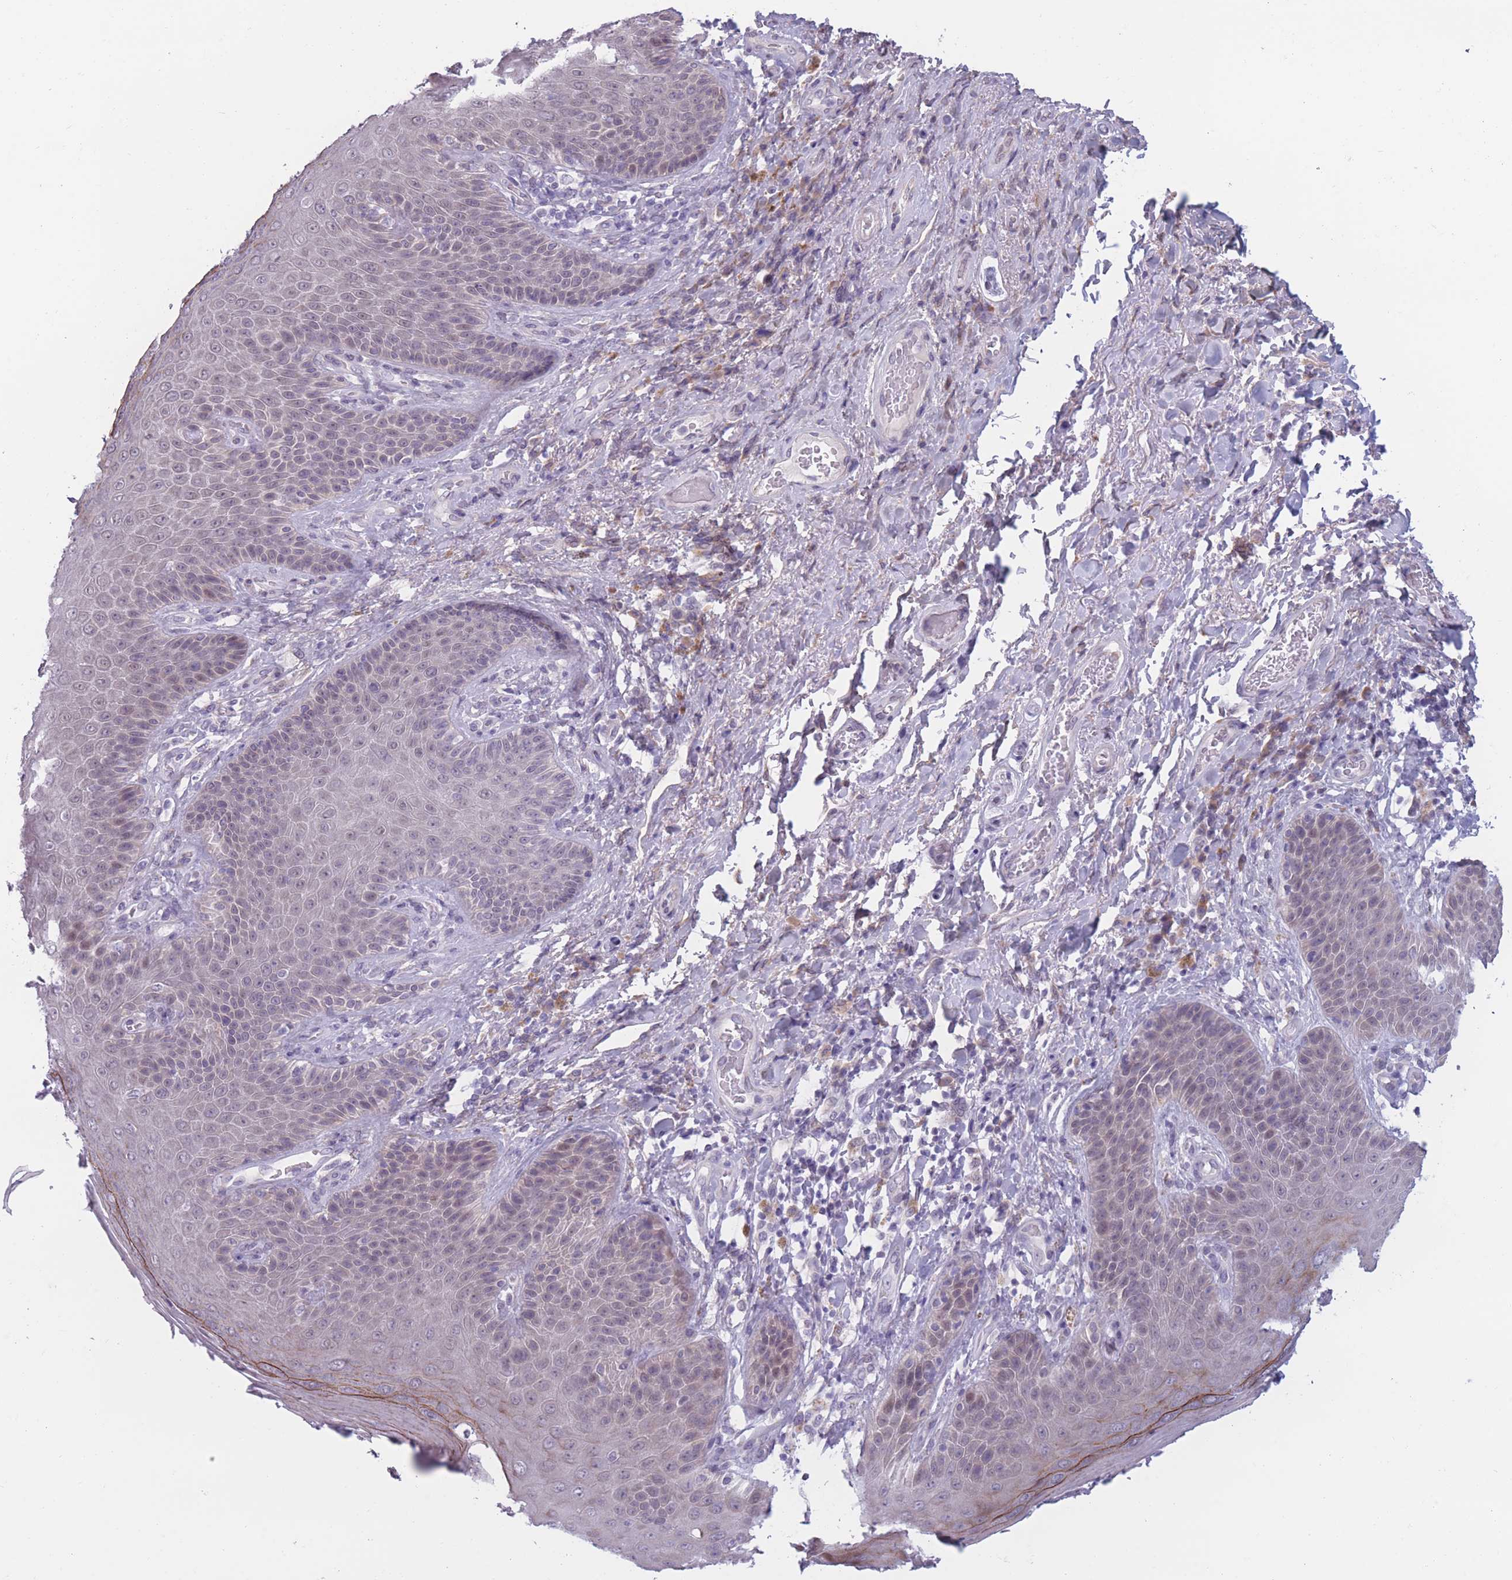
{"staining": {"intensity": "moderate", "quantity": "<25%", "location": "cytoplasmic/membranous"}, "tissue": "skin", "cell_type": "Epidermal cells", "image_type": "normal", "snomed": [{"axis": "morphology", "description": "Normal tissue, NOS"}, {"axis": "topography", "description": "Anal"}], "caption": "Immunohistochemistry photomicrograph of benign human skin stained for a protein (brown), which displays low levels of moderate cytoplasmic/membranous expression in about <25% of epidermal cells.", "gene": "COL27A1", "patient": {"sex": "female", "age": 89}}